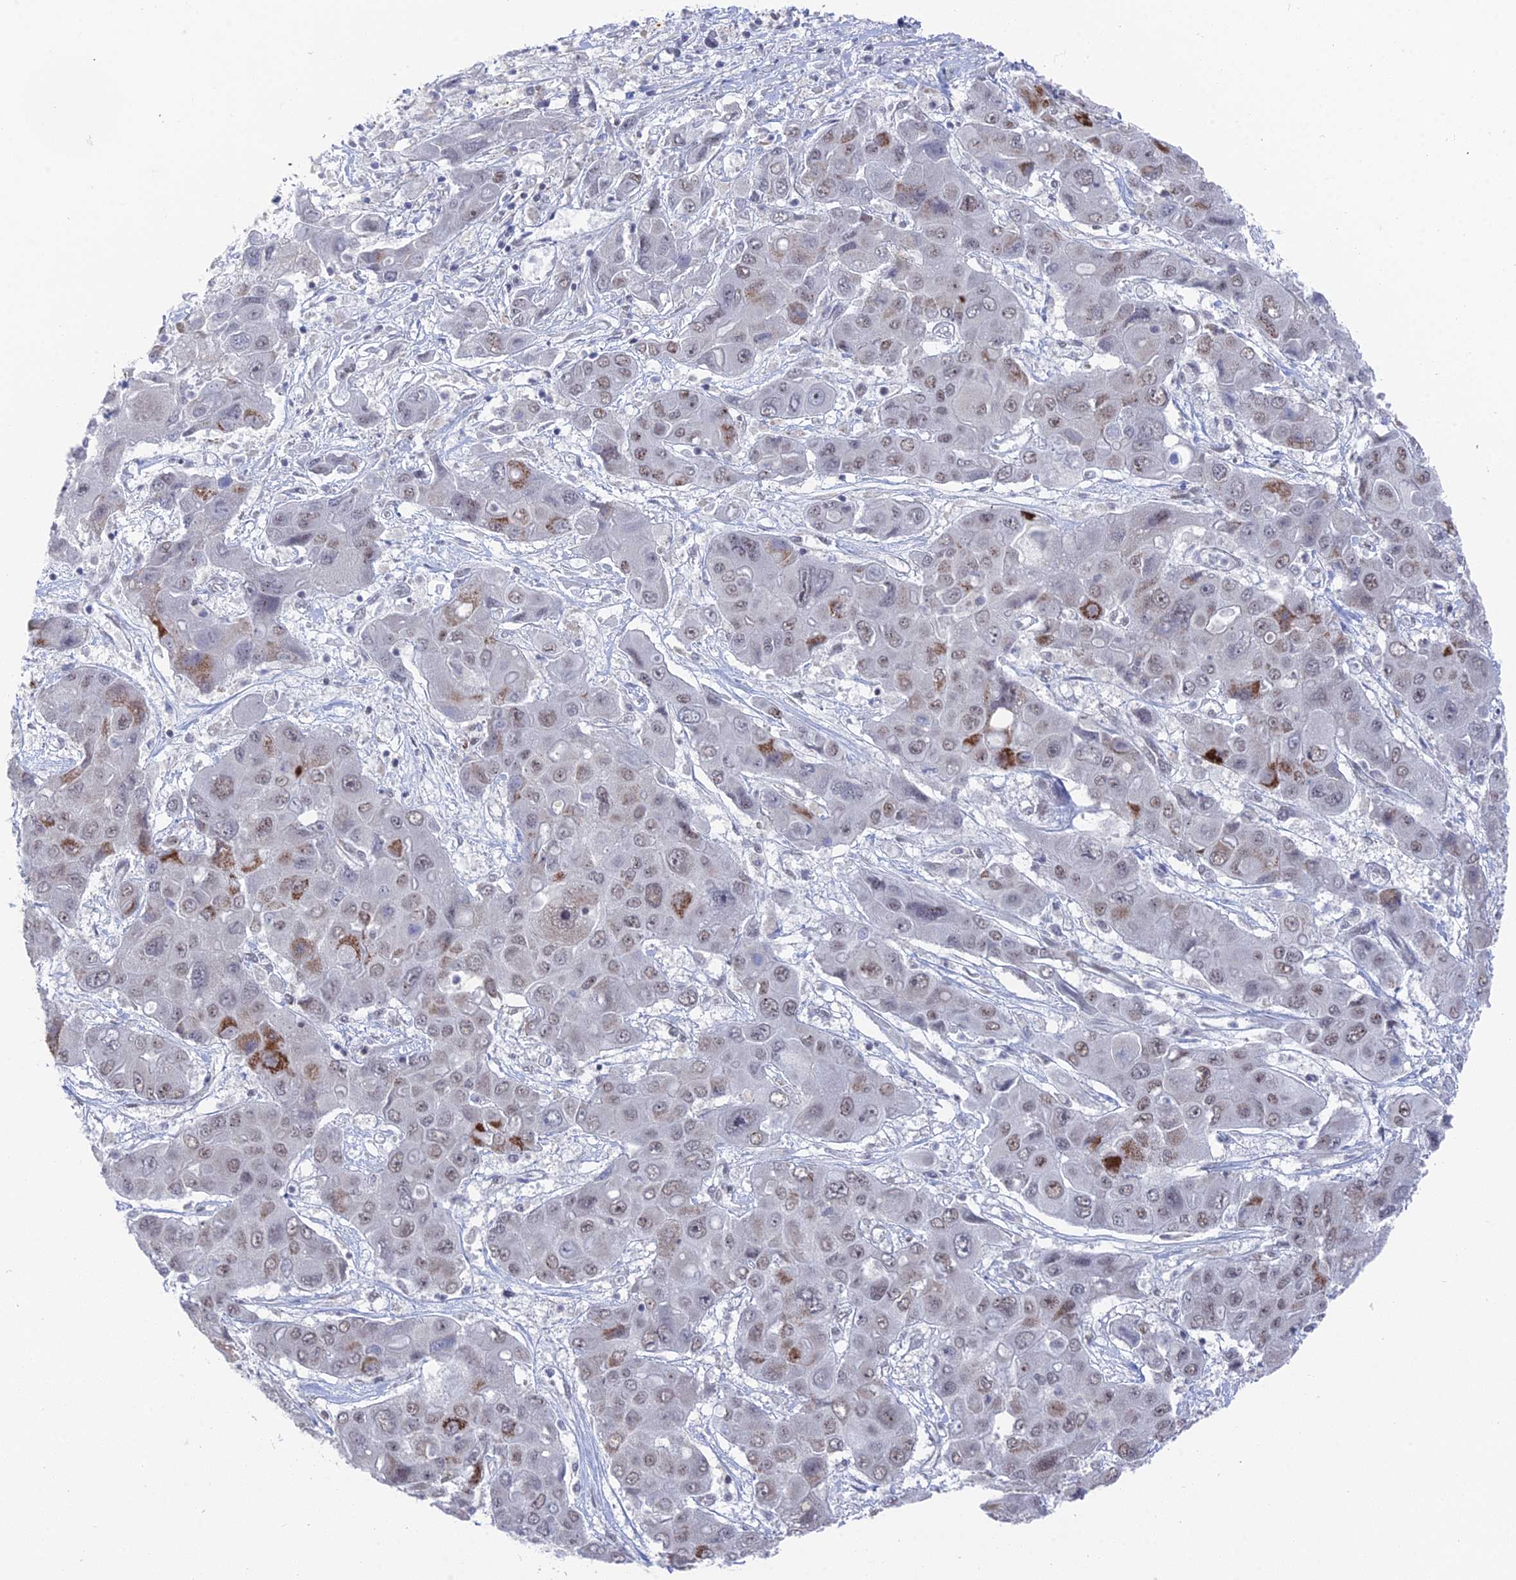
{"staining": {"intensity": "strong", "quantity": "<25%", "location": "cytoplasmic/membranous,nuclear"}, "tissue": "liver cancer", "cell_type": "Tumor cells", "image_type": "cancer", "snomed": [{"axis": "morphology", "description": "Cholangiocarcinoma"}, {"axis": "topography", "description": "Liver"}], "caption": "Immunohistochemical staining of human cholangiocarcinoma (liver) exhibits medium levels of strong cytoplasmic/membranous and nuclear expression in about <25% of tumor cells.", "gene": "FHIP2A", "patient": {"sex": "male", "age": 67}}